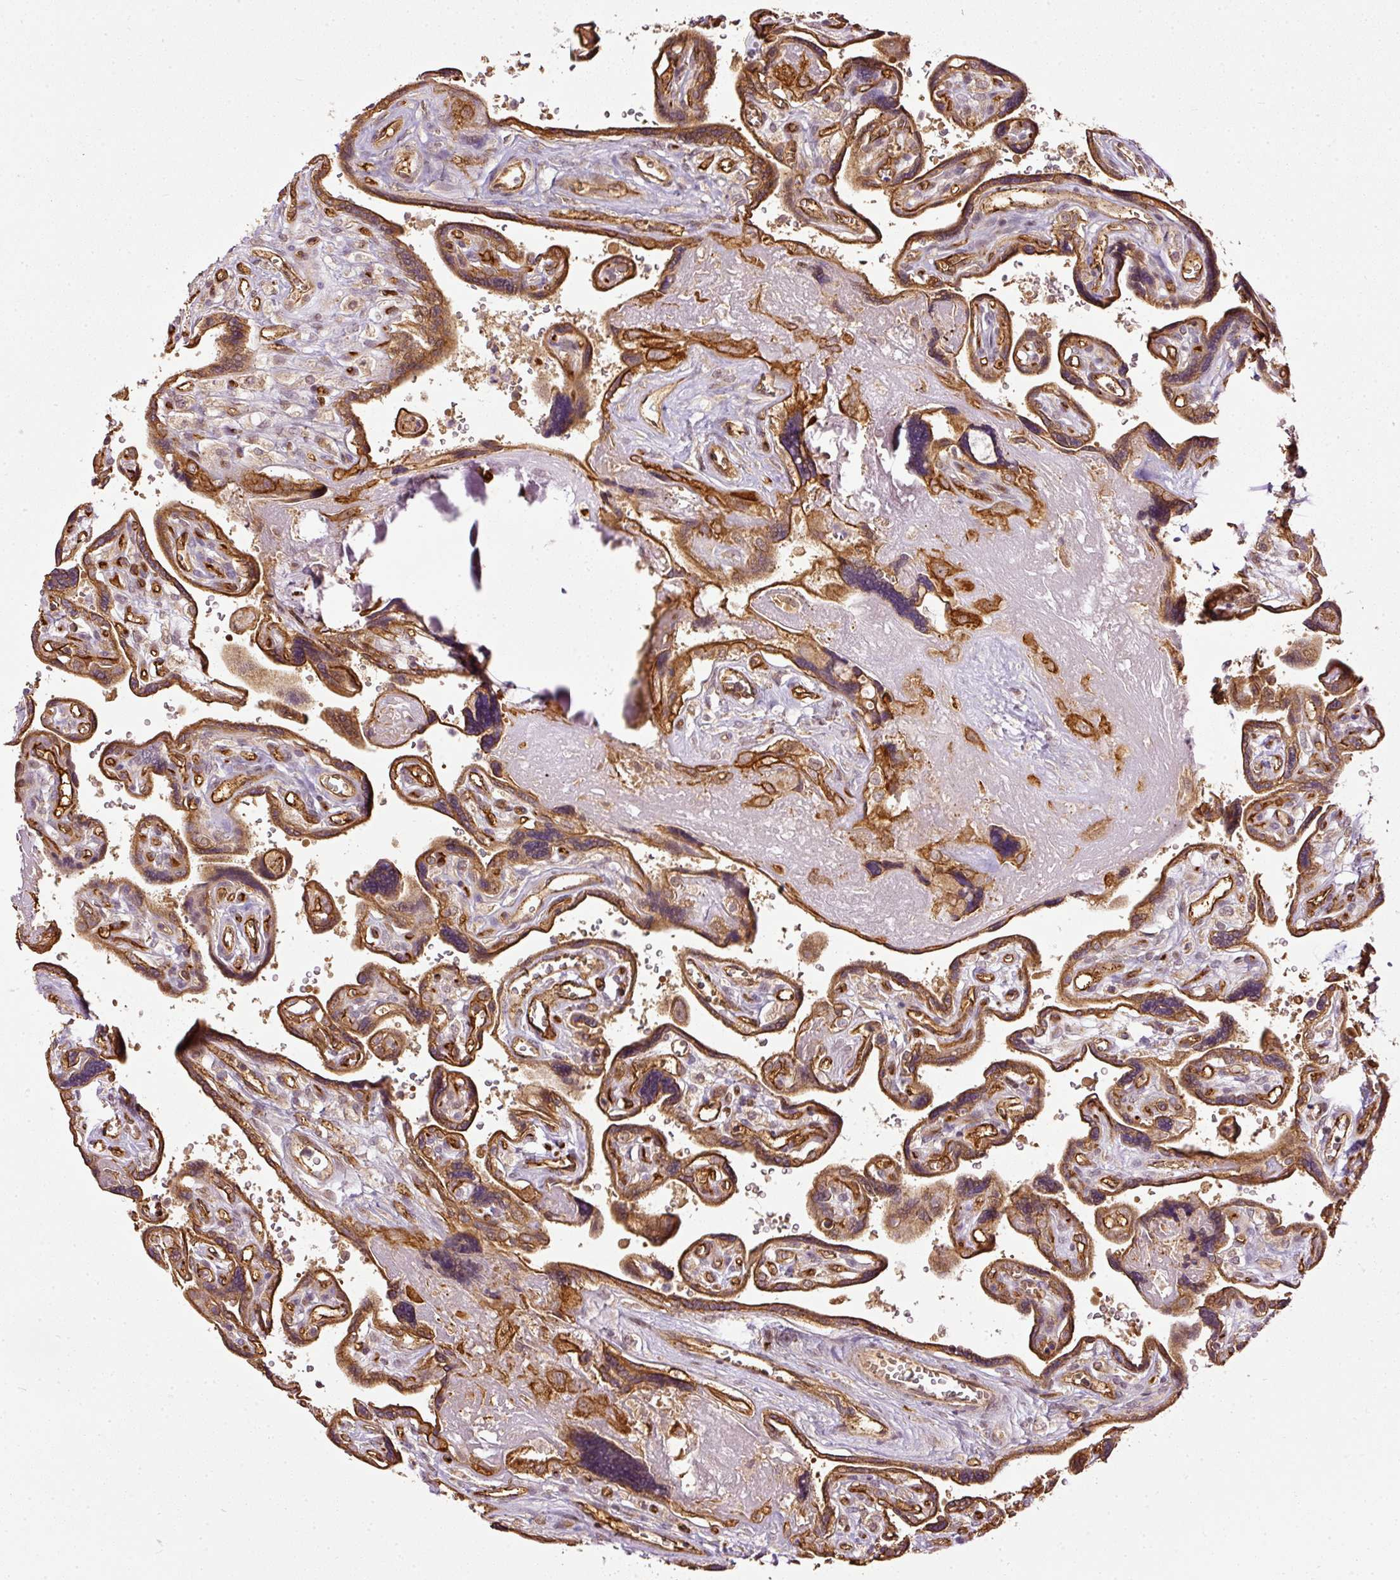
{"staining": {"intensity": "strong", "quantity": ">75%", "location": "cytoplasmic/membranous"}, "tissue": "placenta", "cell_type": "Decidual cells", "image_type": "normal", "snomed": [{"axis": "morphology", "description": "Normal tissue, NOS"}, {"axis": "topography", "description": "Placenta"}], "caption": "Immunohistochemical staining of normal human placenta exhibits >75% levels of strong cytoplasmic/membranous protein staining in about >75% of decidual cells.", "gene": "MIF4GD", "patient": {"sex": "female", "age": 39}}